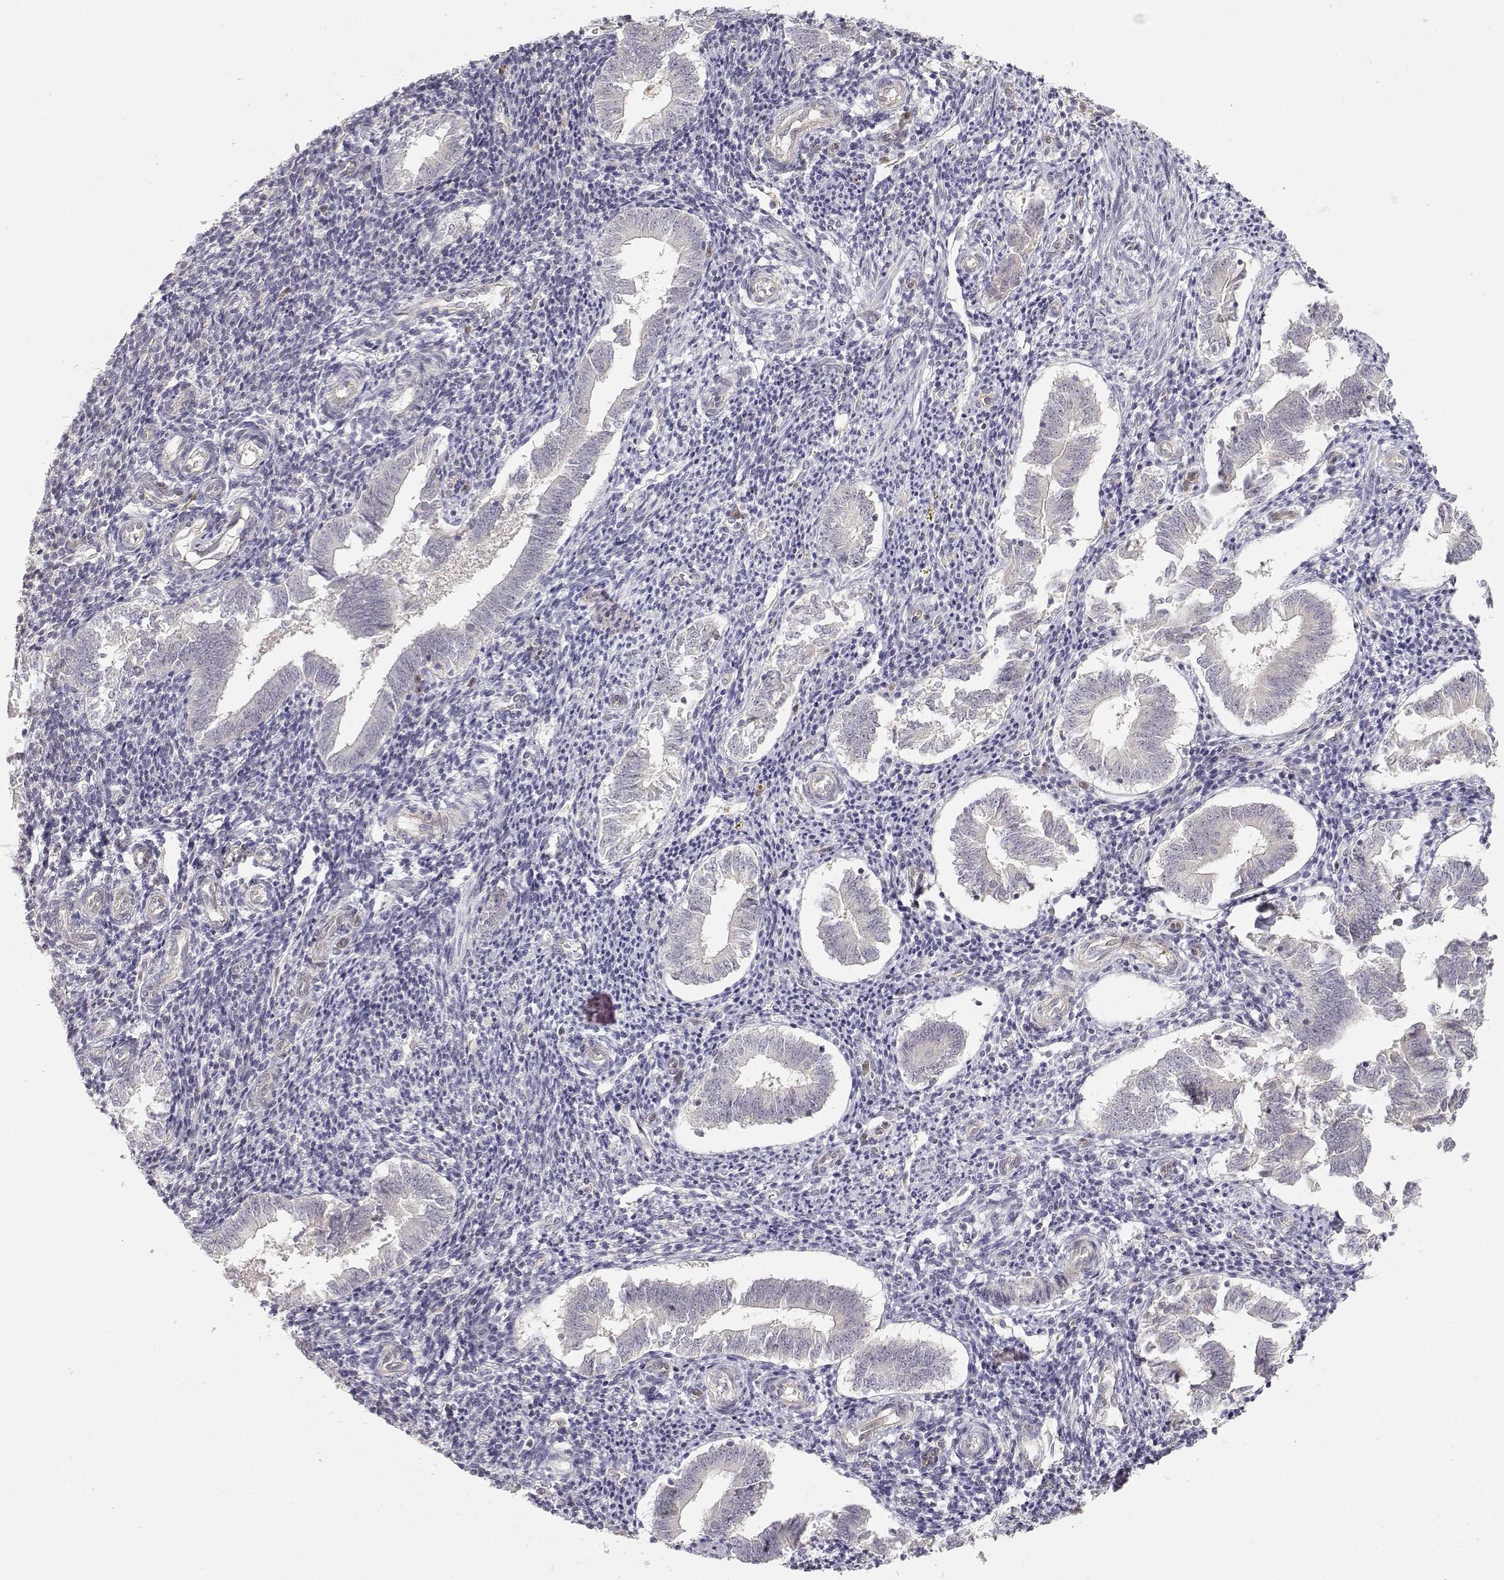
{"staining": {"intensity": "negative", "quantity": "none", "location": "none"}, "tissue": "endometrium", "cell_type": "Cells in endometrial stroma", "image_type": "normal", "snomed": [{"axis": "morphology", "description": "Normal tissue, NOS"}, {"axis": "topography", "description": "Endometrium"}], "caption": "IHC micrograph of benign endometrium: human endometrium stained with DAB exhibits no significant protein positivity in cells in endometrial stroma.", "gene": "EAF2", "patient": {"sex": "female", "age": 25}}